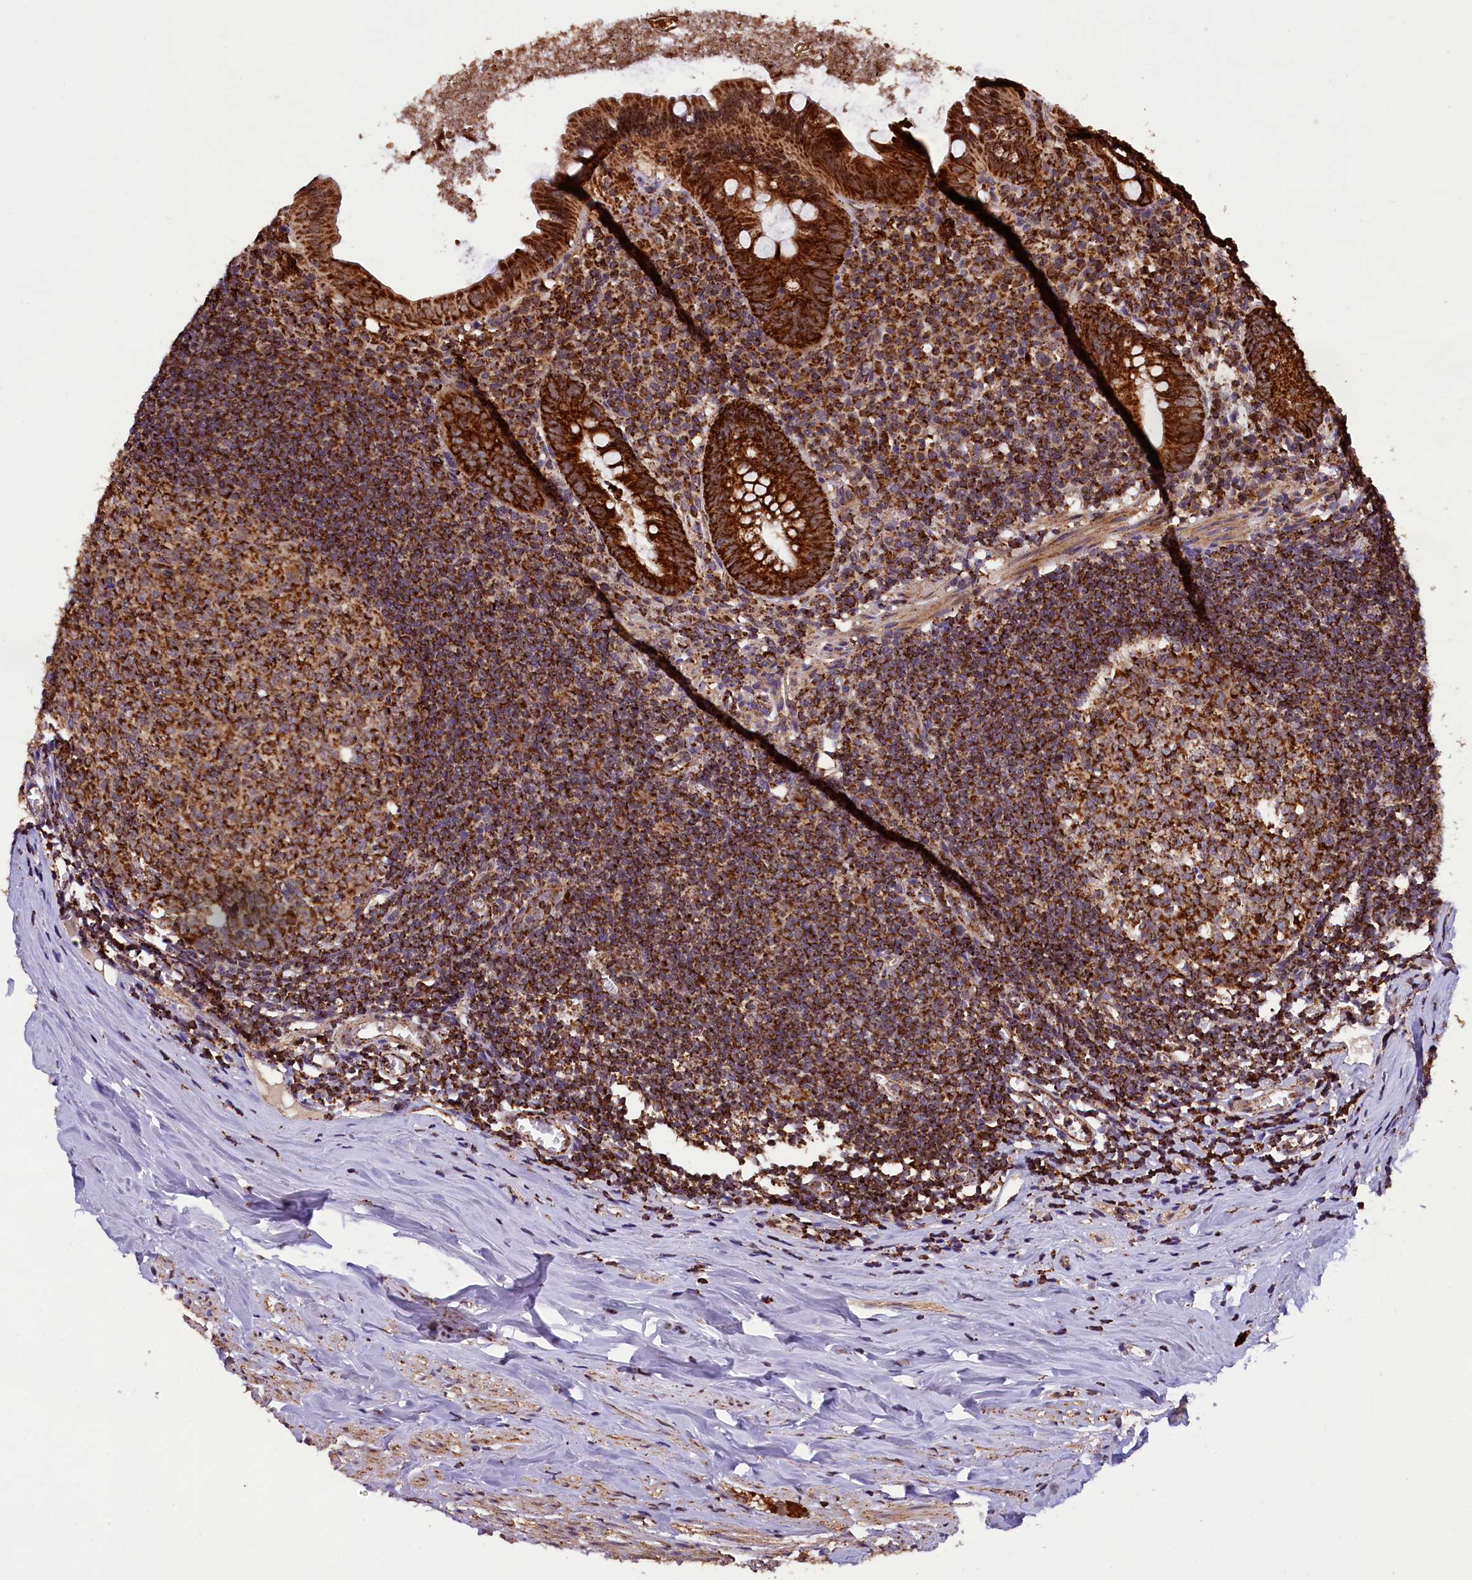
{"staining": {"intensity": "strong", "quantity": ">75%", "location": "cytoplasmic/membranous"}, "tissue": "appendix", "cell_type": "Glandular cells", "image_type": "normal", "snomed": [{"axis": "morphology", "description": "Normal tissue, NOS"}, {"axis": "topography", "description": "Appendix"}], "caption": "Protein staining displays strong cytoplasmic/membranous staining in approximately >75% of glandular cells in benign appendix. The staining was performed using DAB (3,3'-diaminobenzidine), with brown indicating positive protein expression. Nuclei are stained blue with hematoxylin.", "gene": "KLC2", "patient": {"sex": "female", "age": 51}}